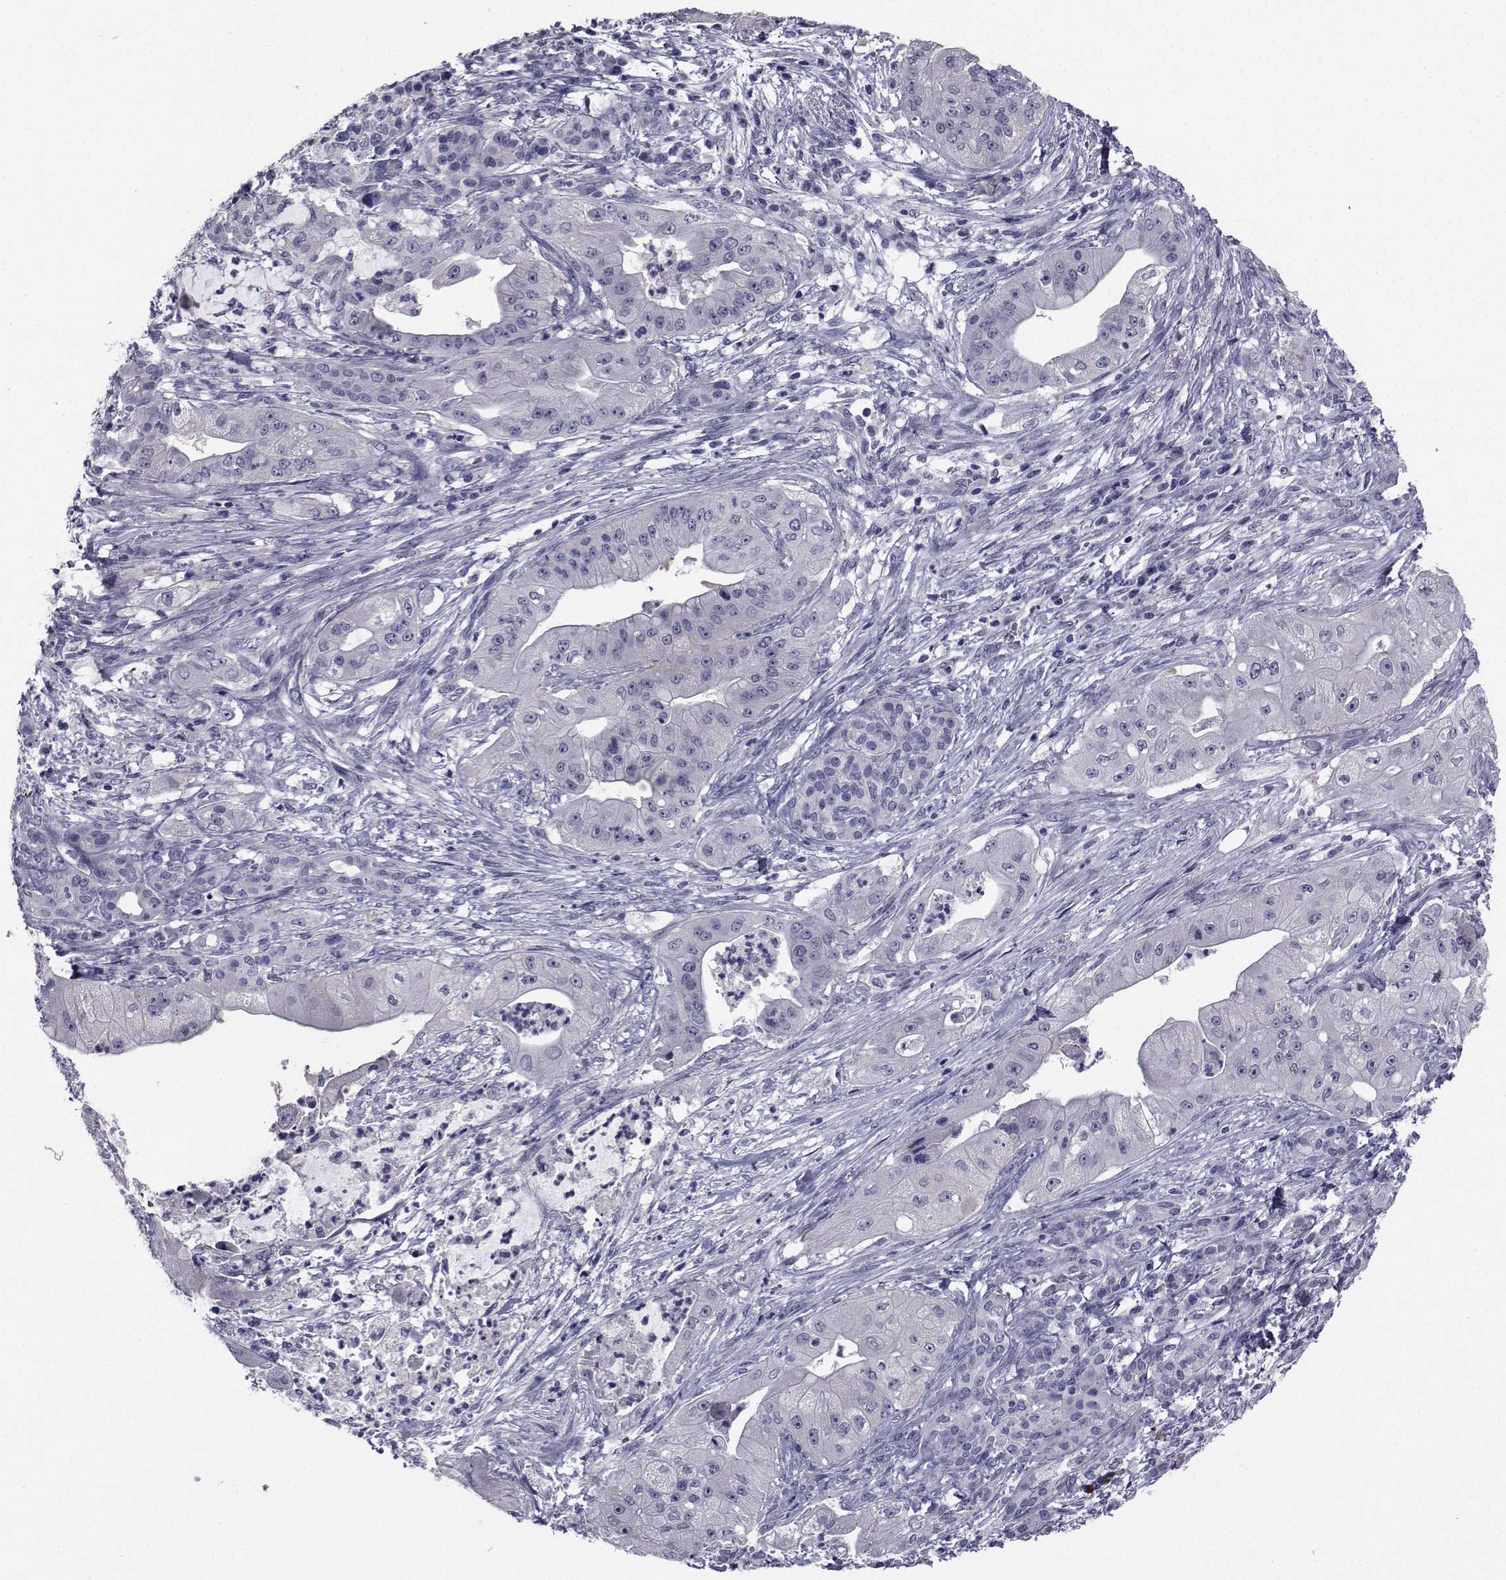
{"staining": {"intensity": "negative", "quantity": "none", "location": "none"}, "tissue": "pancreatic cancer", "cell_type": "Tumor cells", "image_type": "cancer", "snomed": [{"axis": "morphology", "description": "Normal tissue, NOS"}, {"axis": "morphology", "description": "Inflammation, NOS"}, {"axis": "morphology", "description": "Adenocarcinoma, NOS"}, {"axis": "topography", "description": "Pancreas"}], "caption": "The histopathology image displays no staining of tumor cells in pancreatic adenocarcinoma.", "gene": "CHRNA1", "patient": {"sex": "male", "age": 57}}